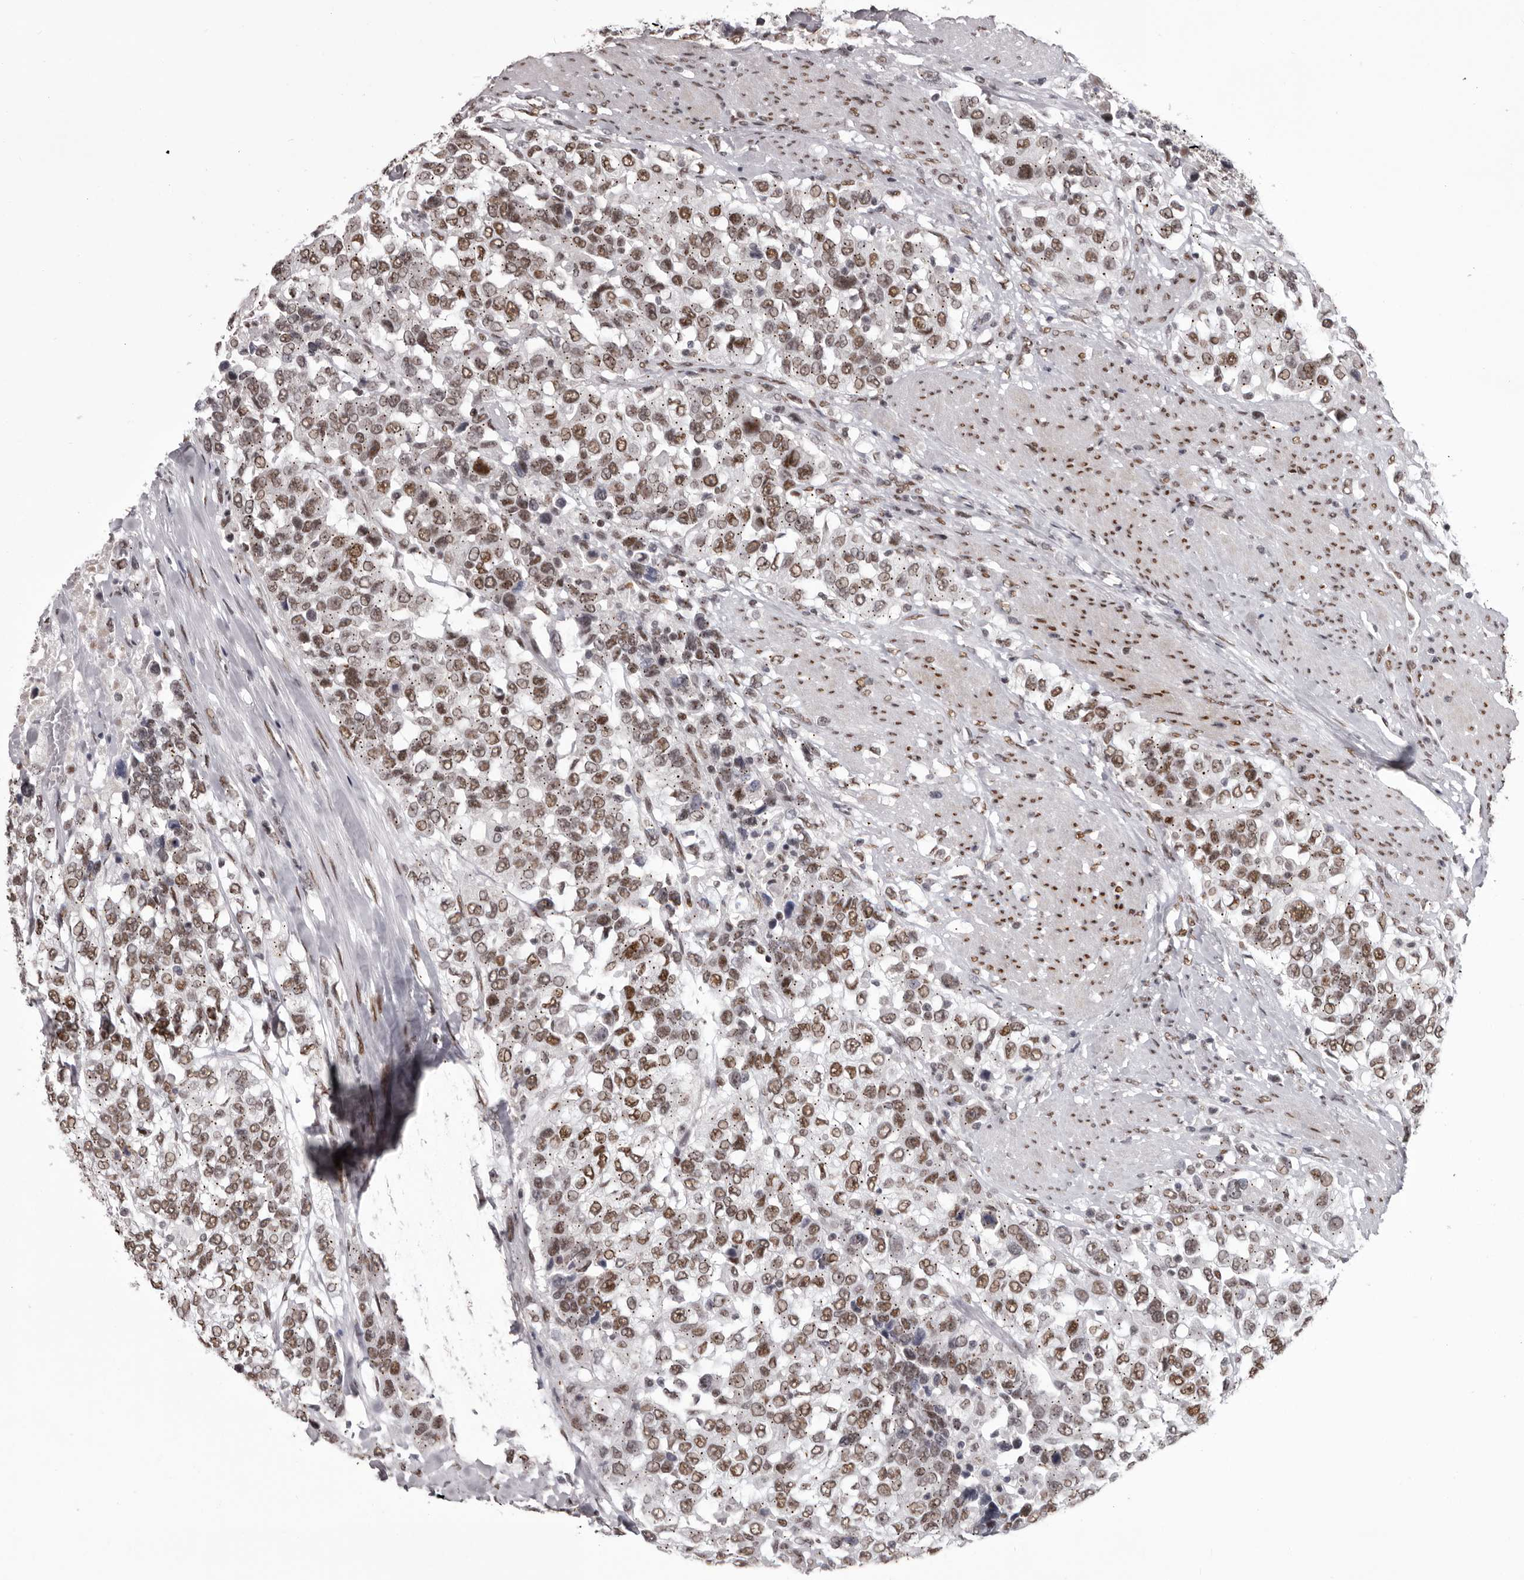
{"staining": {"intensity": "moderate", "quantity": ">75%", "location": "nuclear"}, "tissue": "urothelial cancer", "cell_type": "Tumor cells", "image_type": "cancer", "snomed": [{"axis": "morphology", "description": "Urothelial carcinoma, High grade"}, {"axis": "topography", "description": "Urinary bladder"}], "caption": "This is a histology image of immunohistochemistry (IHC) staining of urothelial cancer, which shows moderate positivity in the nuclear of tumor cells.", "gene": "NUMA1", "patient": {"sex": "female", "age": 80}}